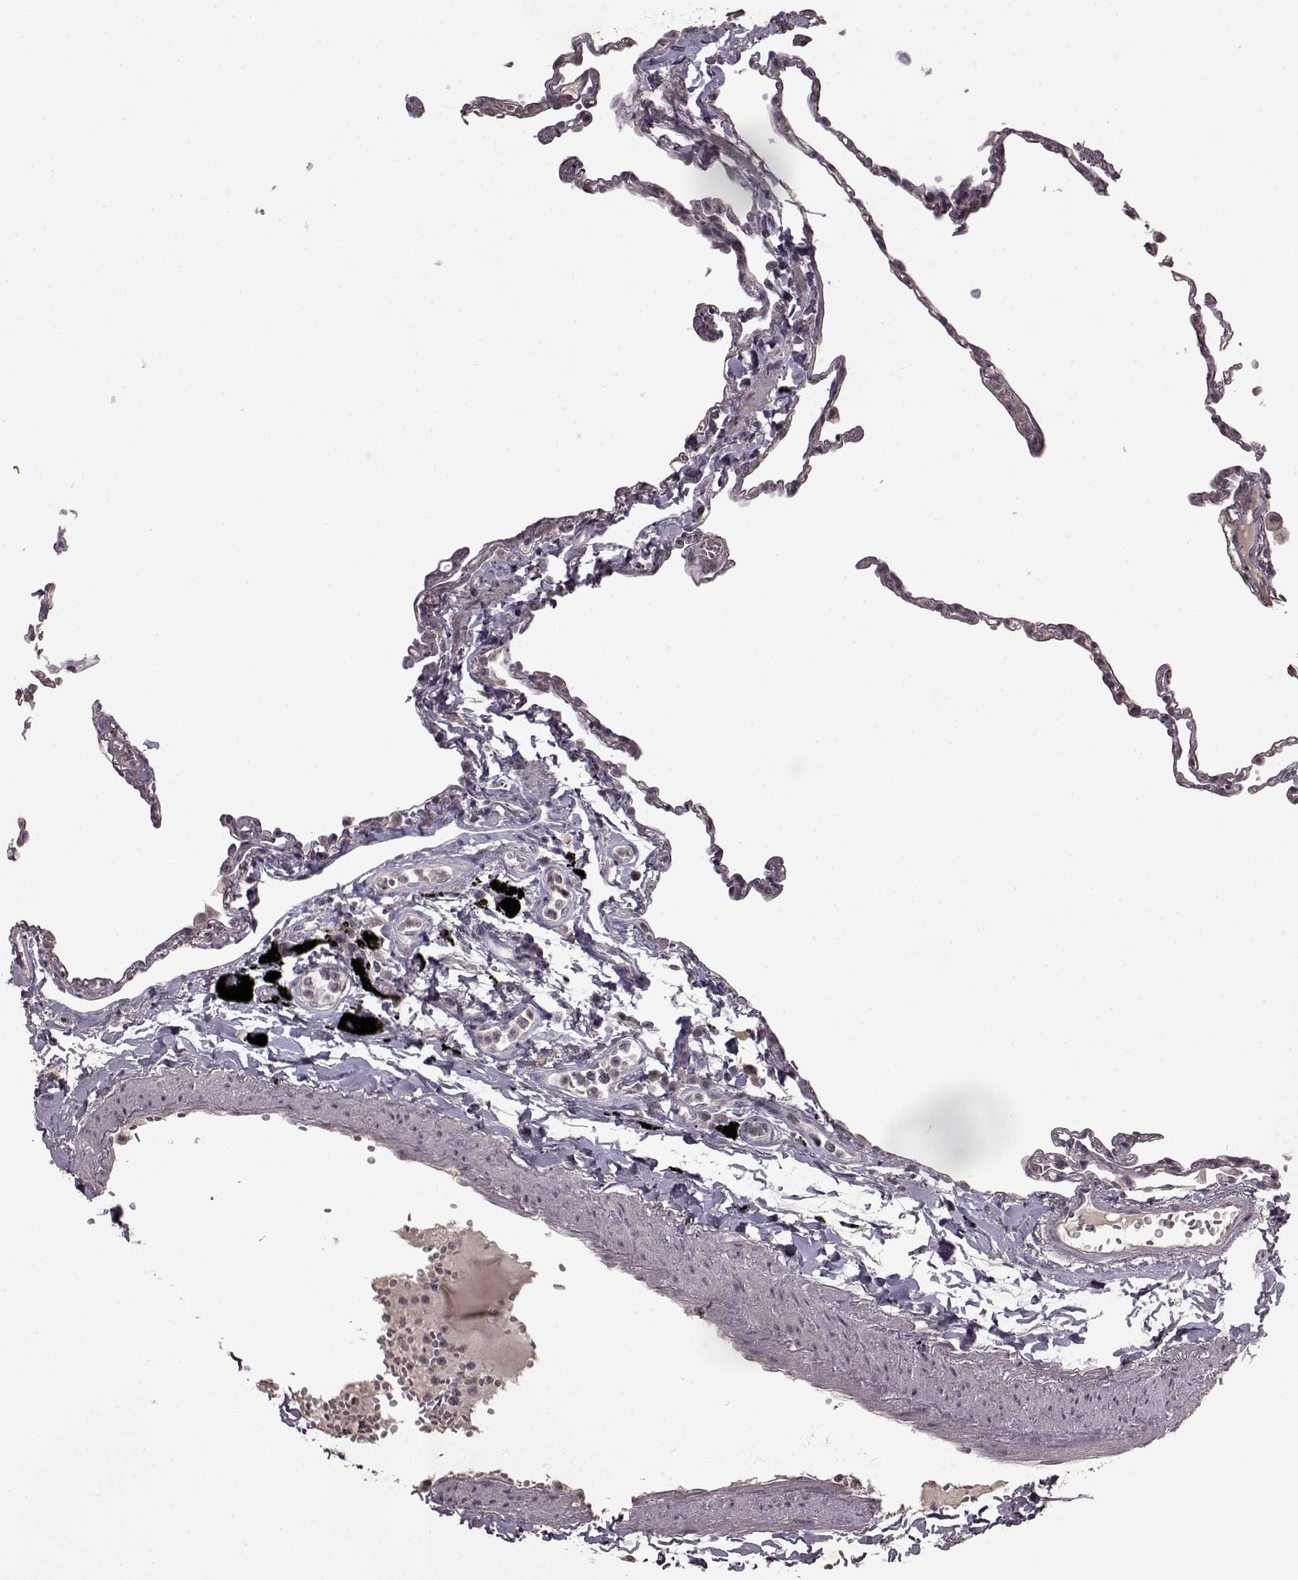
{"staining": {"intensity": "negative", "quantity": "none", "location": "none"}, "tissue": "lung", "cell_type": "Alveolar cells", "image_type": "normal", "snomed": [{"axis": "morphology", "description": "Normal tissue, NOS"}, {"axis": "topography", "description": "Lung"}], "caption": "Unremarkable lung was stained to show a protein in brown. There is no significant positivity in alveolar cells. (DAB immunohistochemistry with hematoxylin counter stain).", "gene": "LHB", "patient": {"sex": "male", "age": 78}}